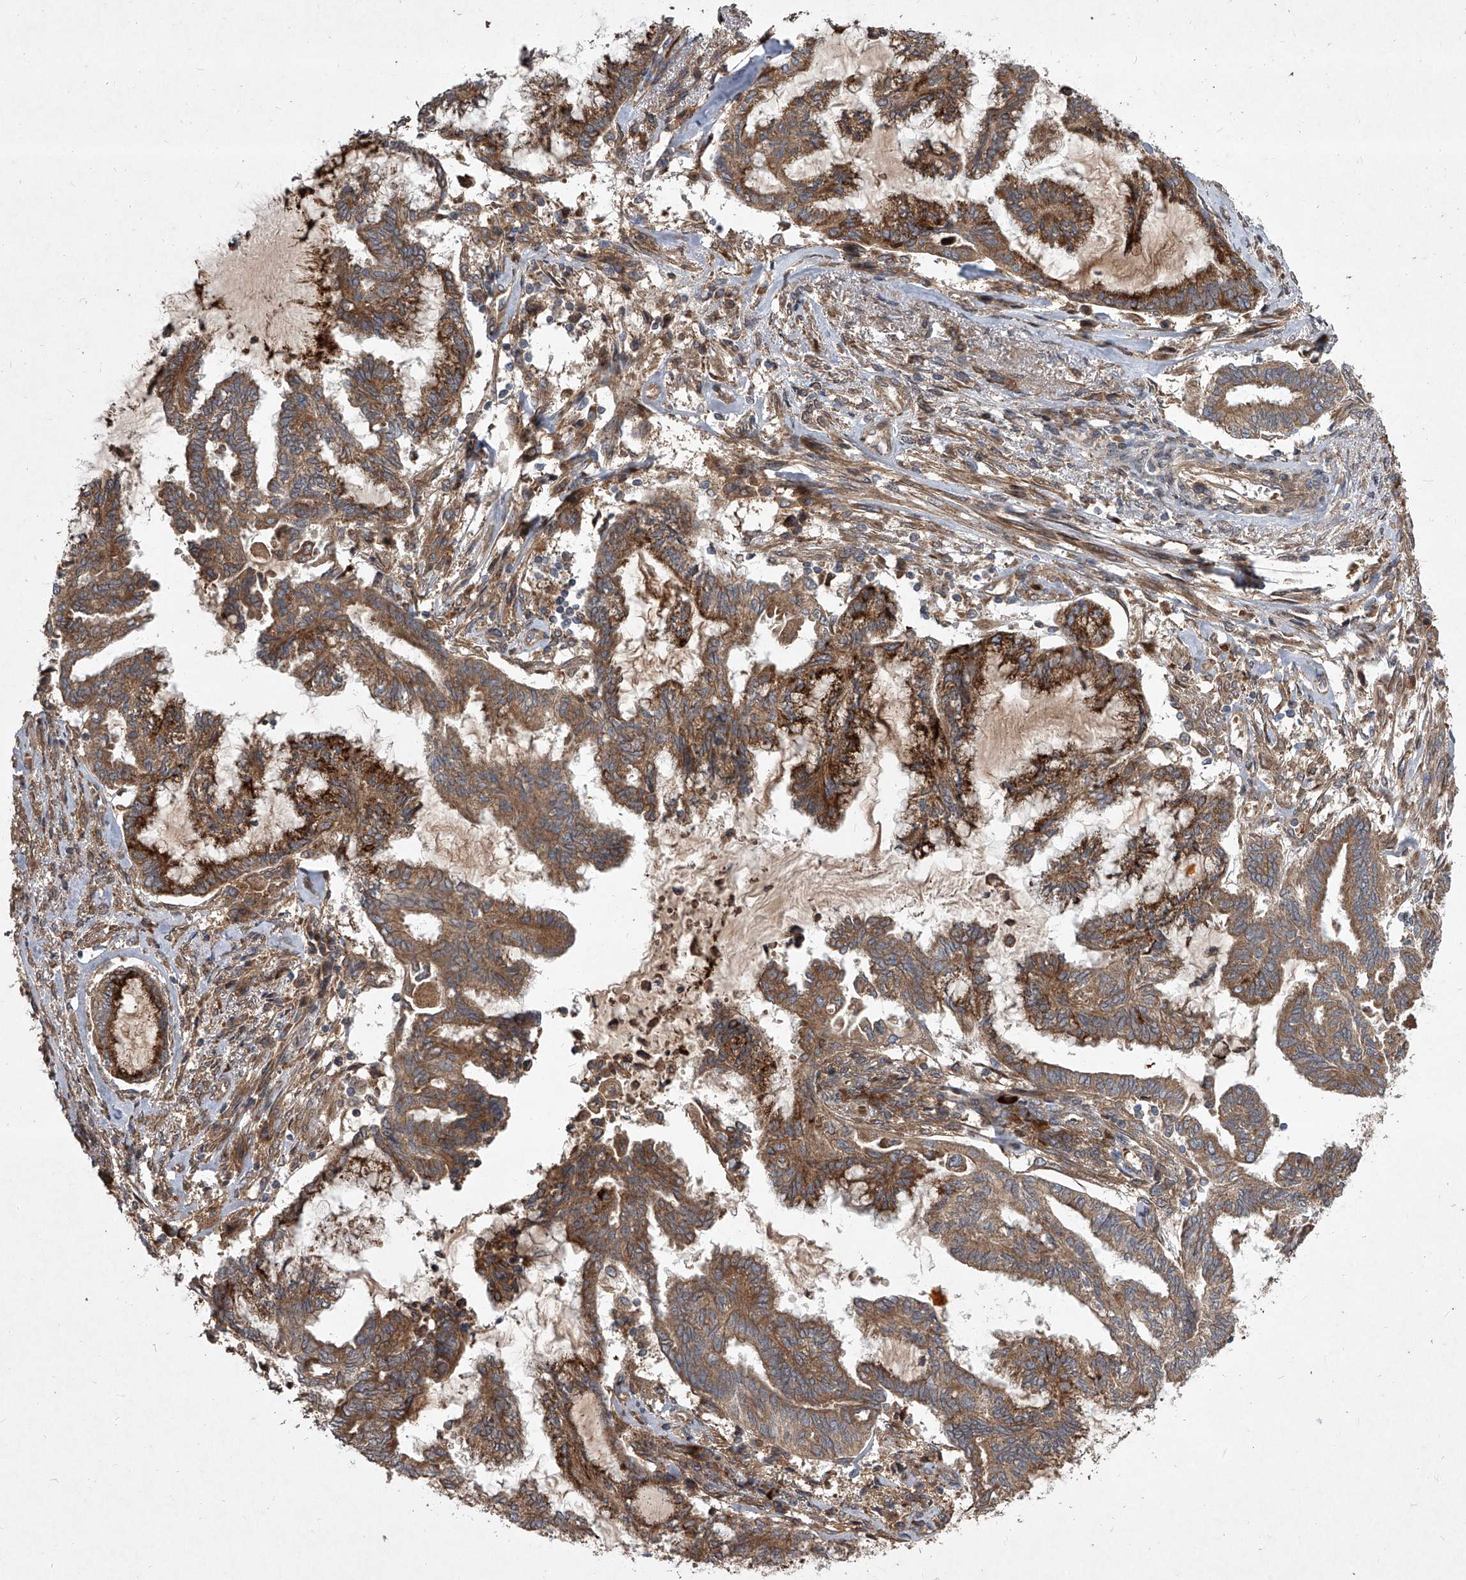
{"staining": {"intensity": "moderate", "quantity": ">75%", "location": "cytoplasmic/membranous"}, "tissue": "endometrial cancer", "cell_type": "Tumor cells", "image_type": "cancer", "snomed": [{"axis": "morphology", "description": "Adenocarcinoma, NOS"}, {"axis": "topography", "description": "Endometrium"}], "caption": "Immunohistochemical staining of human adenocarcinoma (endometrial) demonstrates moderate cytoplasmic/membranous protein expression in about >75% of tumor cells.", "gene": "EVA1C", "patient": {"sex": "female", "age": 86}}